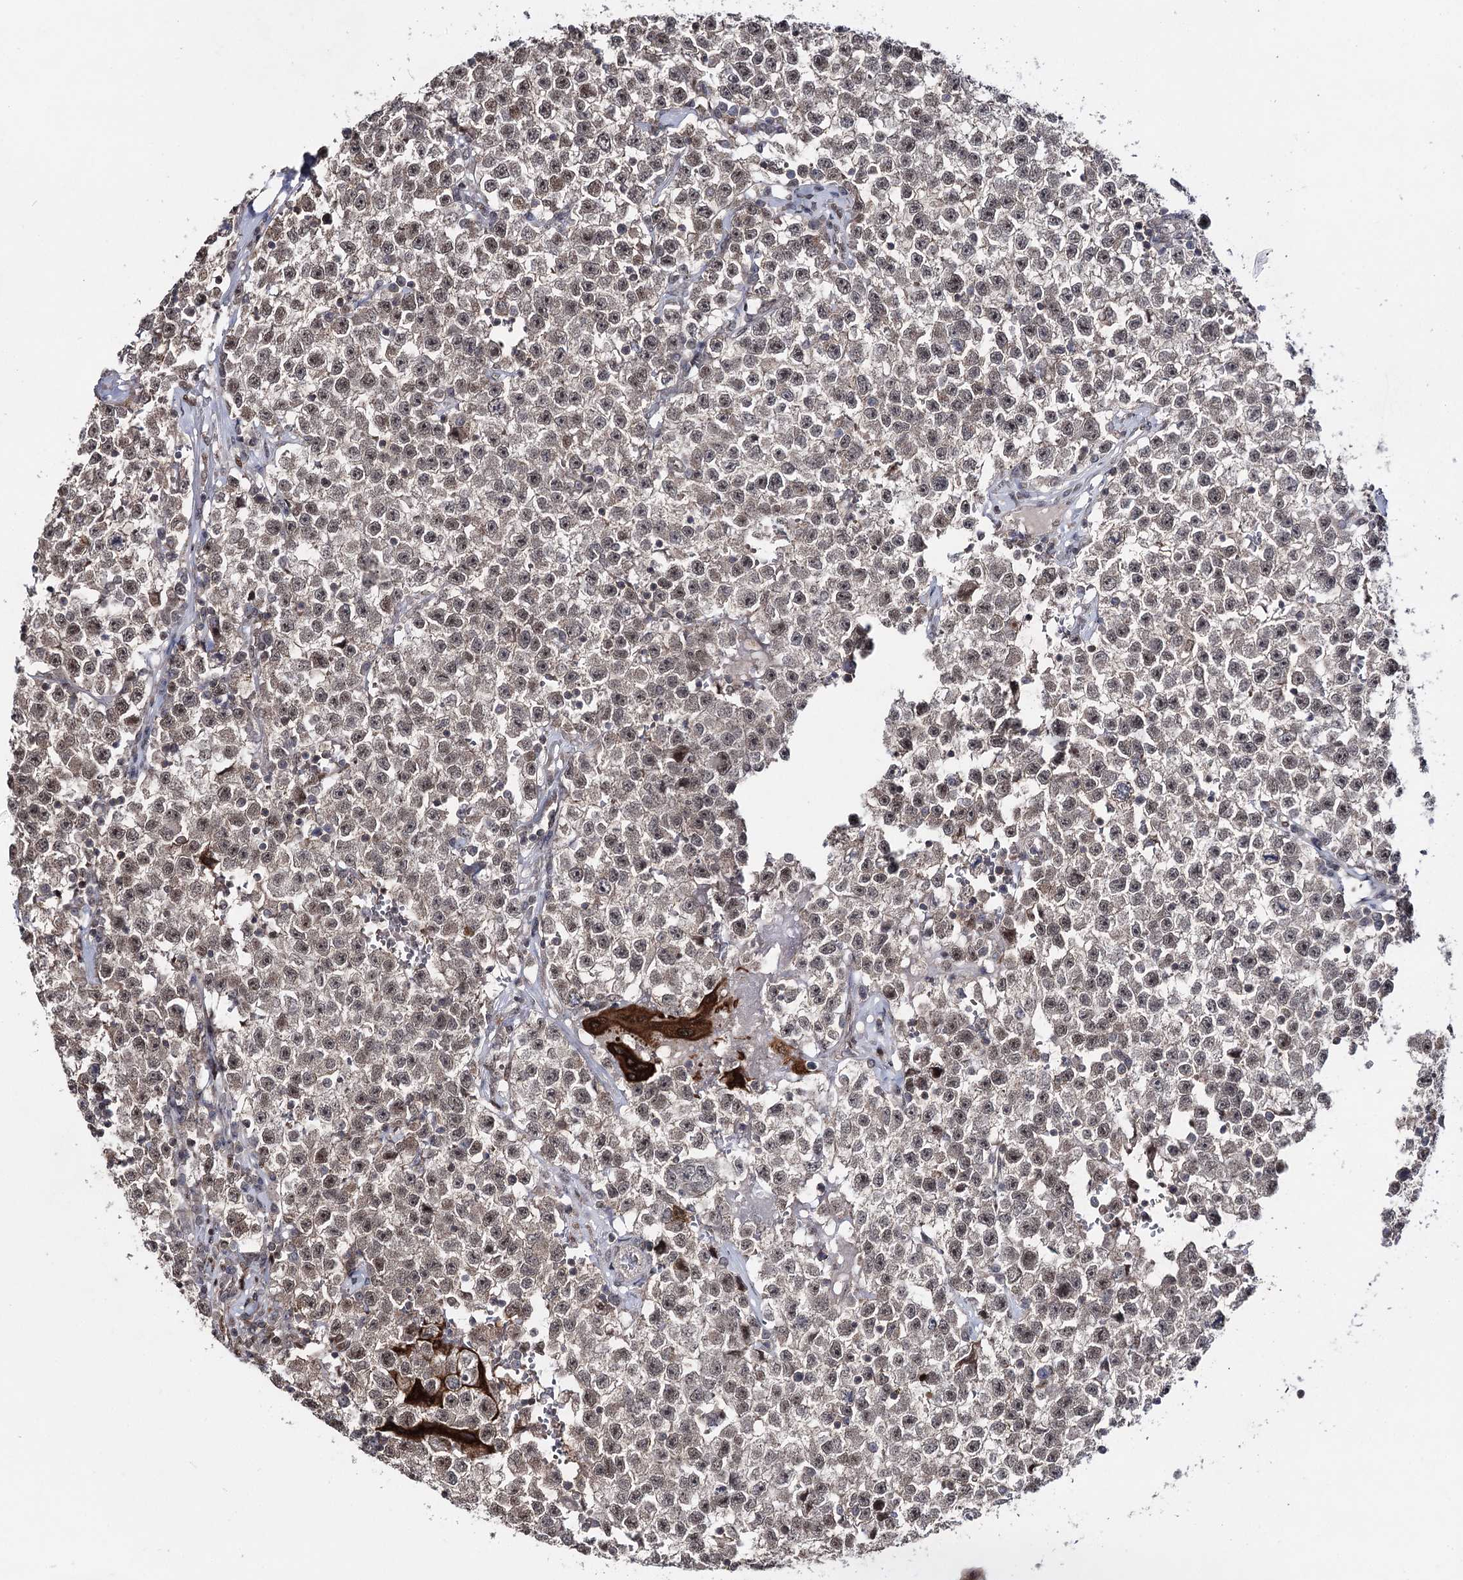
{"staining": {"intensity": "moderate", "quantity": "25%-75%", "location": "nuclear"}, "tissue": "testis cancer", "cell_type": "Tumor cells", "image_type": "cancer", "snomed": [{"axis": "morphology", "description": "Seminoma, NOS"}, {"axis": "topography", "description": "Testis"}], "caption": "Protein expression analysis of human testis seminoma reveals moderate nuclear positivity in approximately 25%-75% of tumor cells.", "gene": "HSD11B2", "patient": {"sex": "male", "age": 22}}